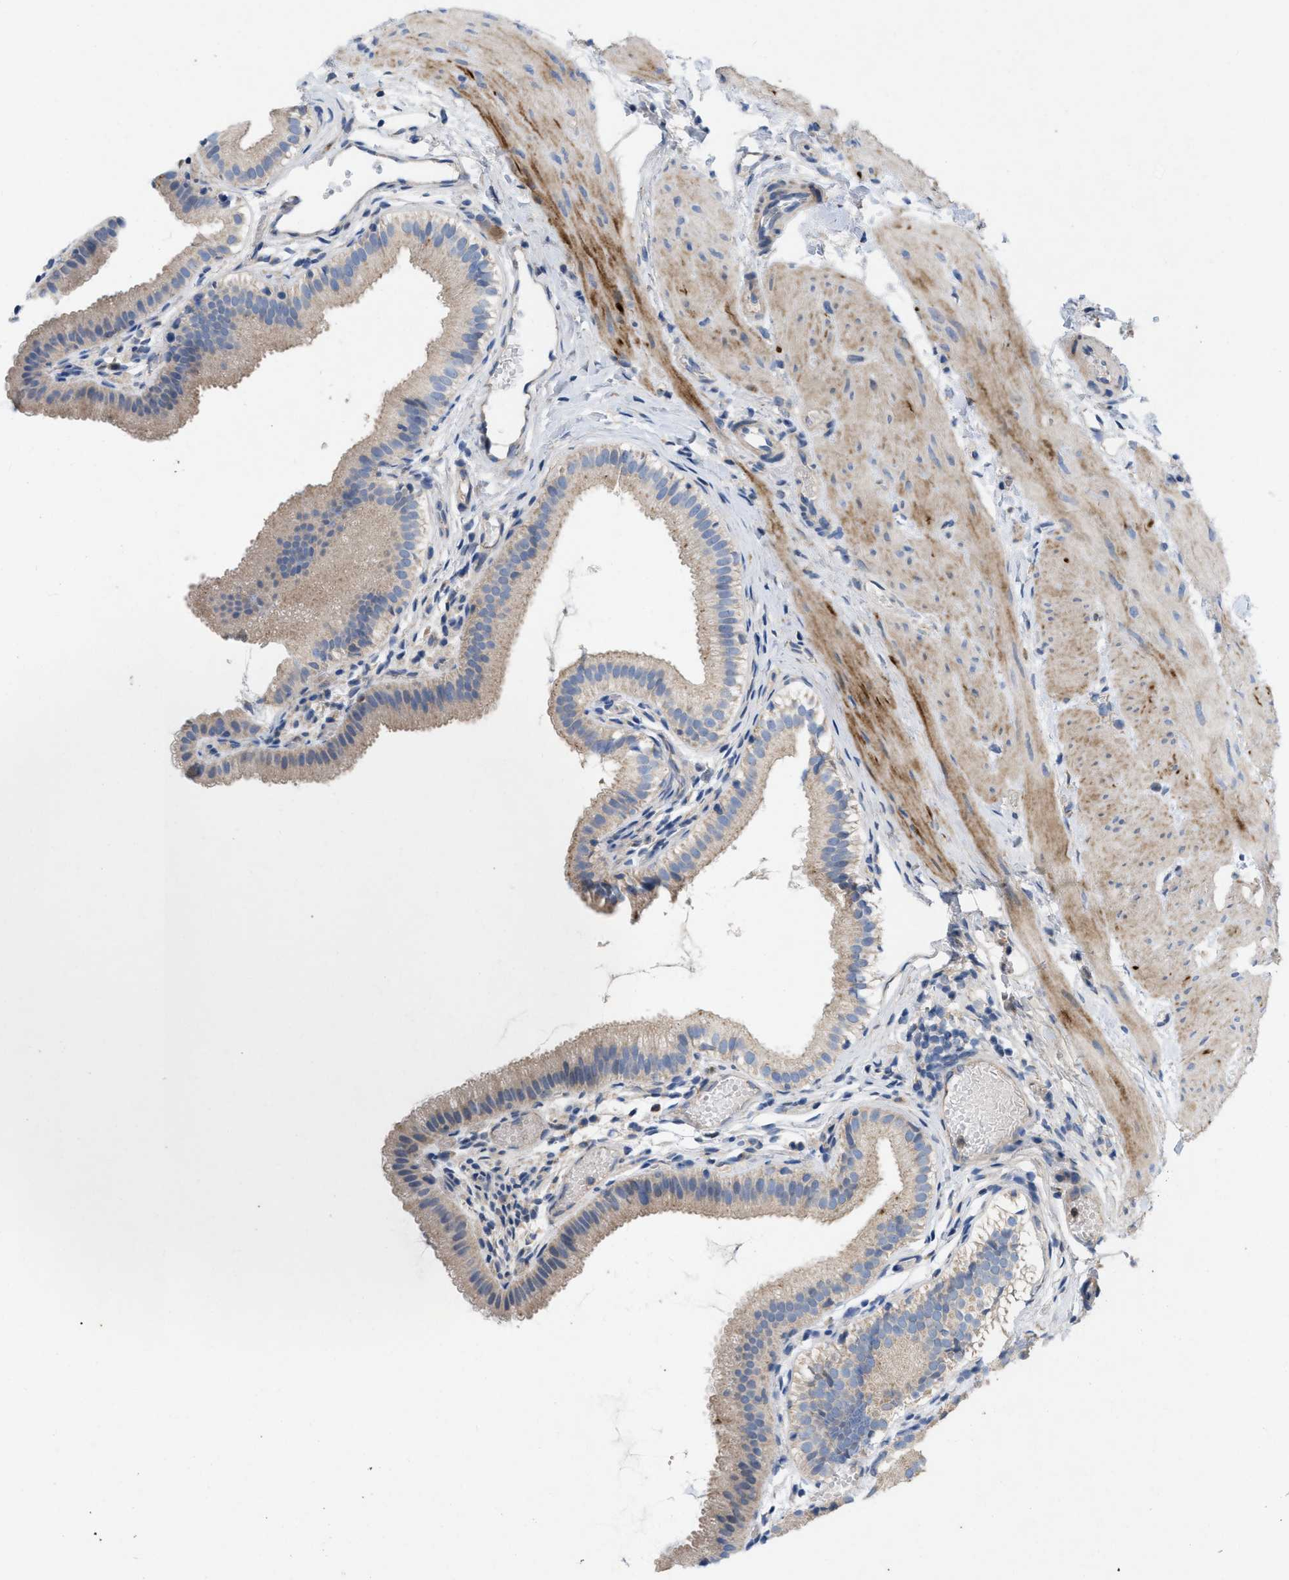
{"staining": {"intensity": "moderate", "quantity": "25%-75%", "location": "cytoplasmic/membranous"}, "tissue": "gallbladder", "cell_type": "Glandular cells", "image_type": "normal", "snomed": [{"axis": "morphology", "description": "Normal tissue, NOS"}, {"axis": "topography", "description": "Gallbladder"}], "caption": "Immunohistochemical staining of unremarkable human gallbladder shows 25%-75% levels of moderate cytoplasmic/membranous protein positivity in about 25%-75% of glandular cells.", "gene": "PLPPR5", "patient": {"sex": "female", "age": 26}}